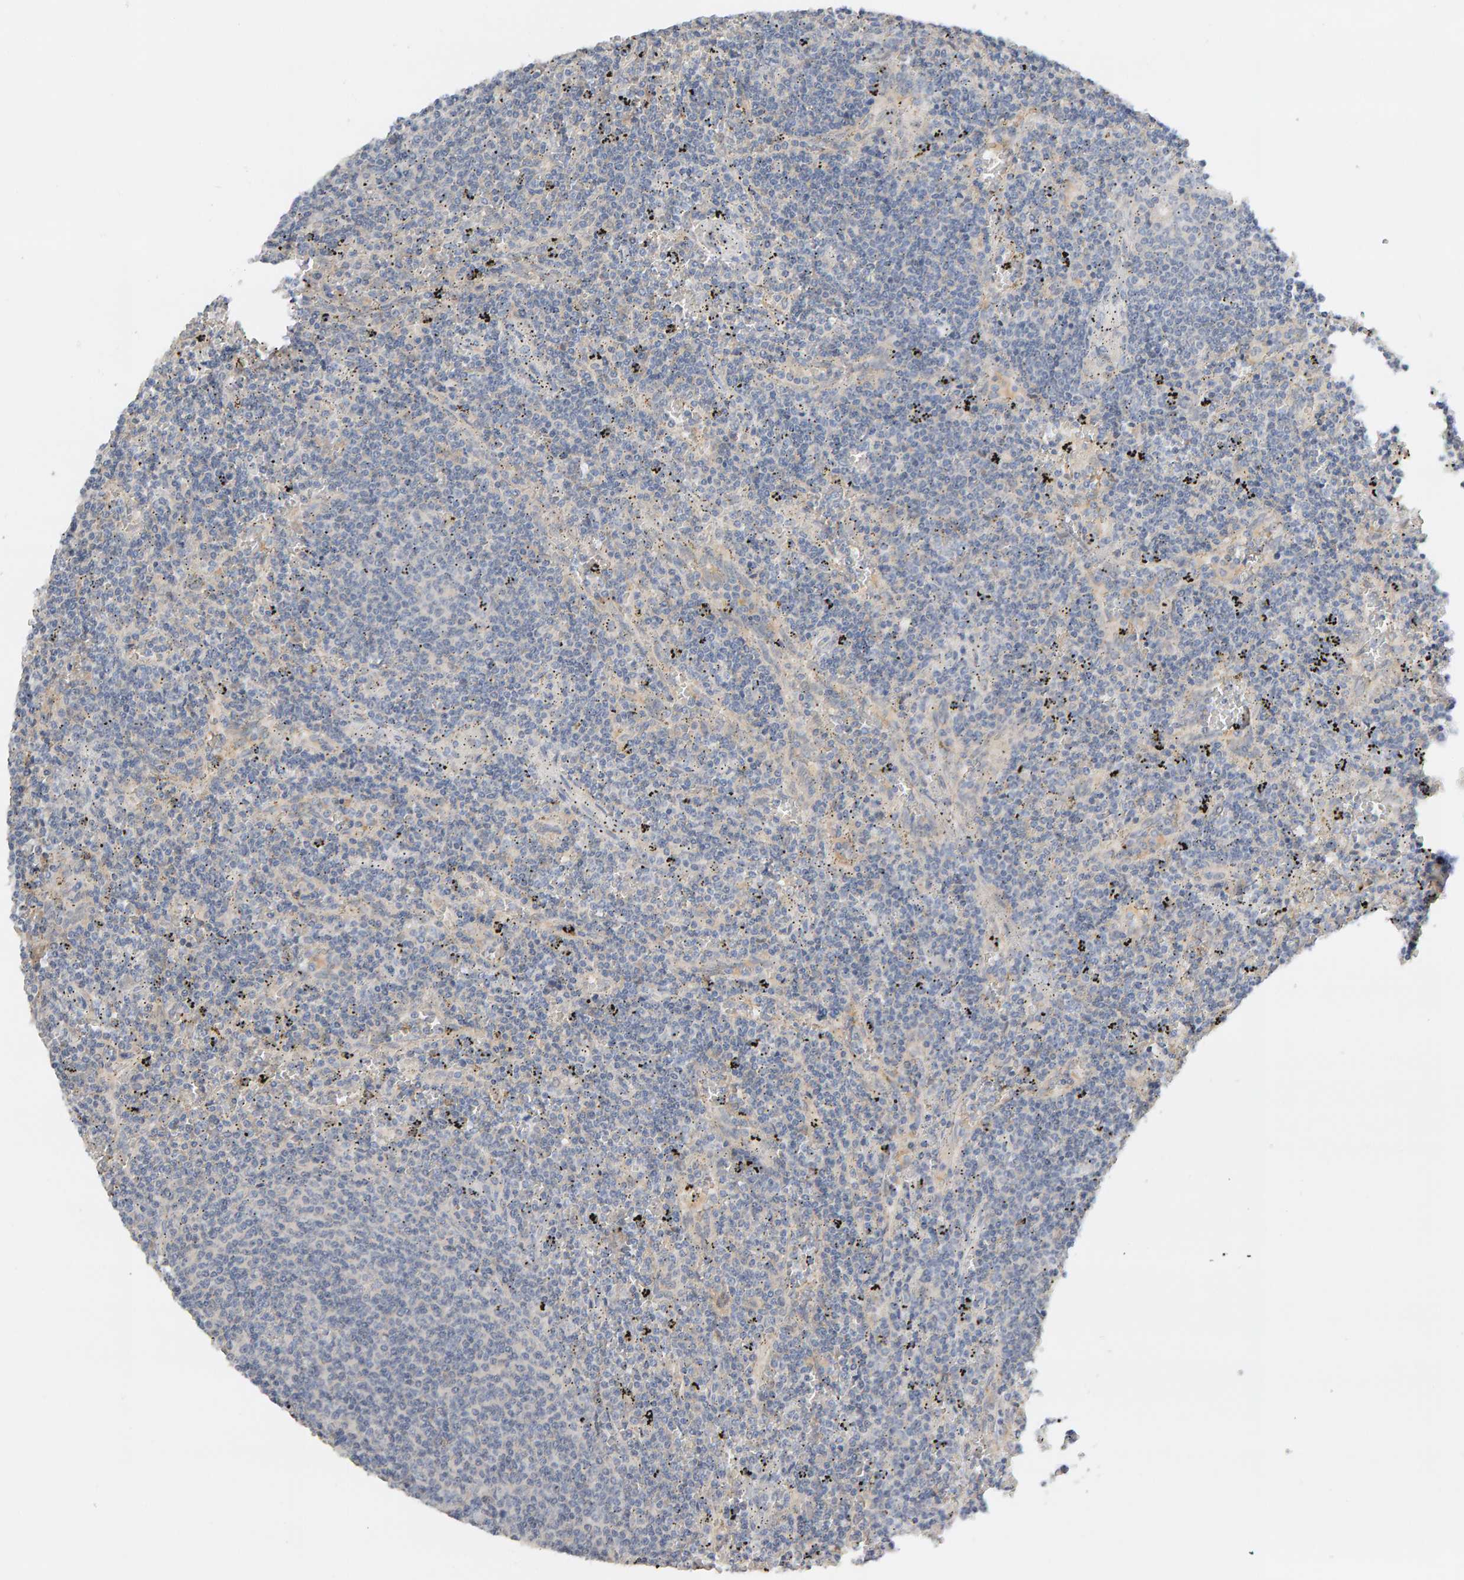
{"staining": {"intensity": "negative", "quantity": "none", "location": "none"}, "tissue": "lymphoma", "cell_type": "Tumor cells", "image_type": "cancer", "snomed": [{"axis": "morphology", "description": "Malignant lymphoma, non-Hodgkin's type, Low grade"}, {"axis": "topography", "description": "Spleen"}], "caption": "The photomicrograph displays no staining of tumor cells in malignant lymphoma, non-Hodgkin's type (low-grade).", "gene": "GFUS", "patient": {"sex": "female", "age": 50}}